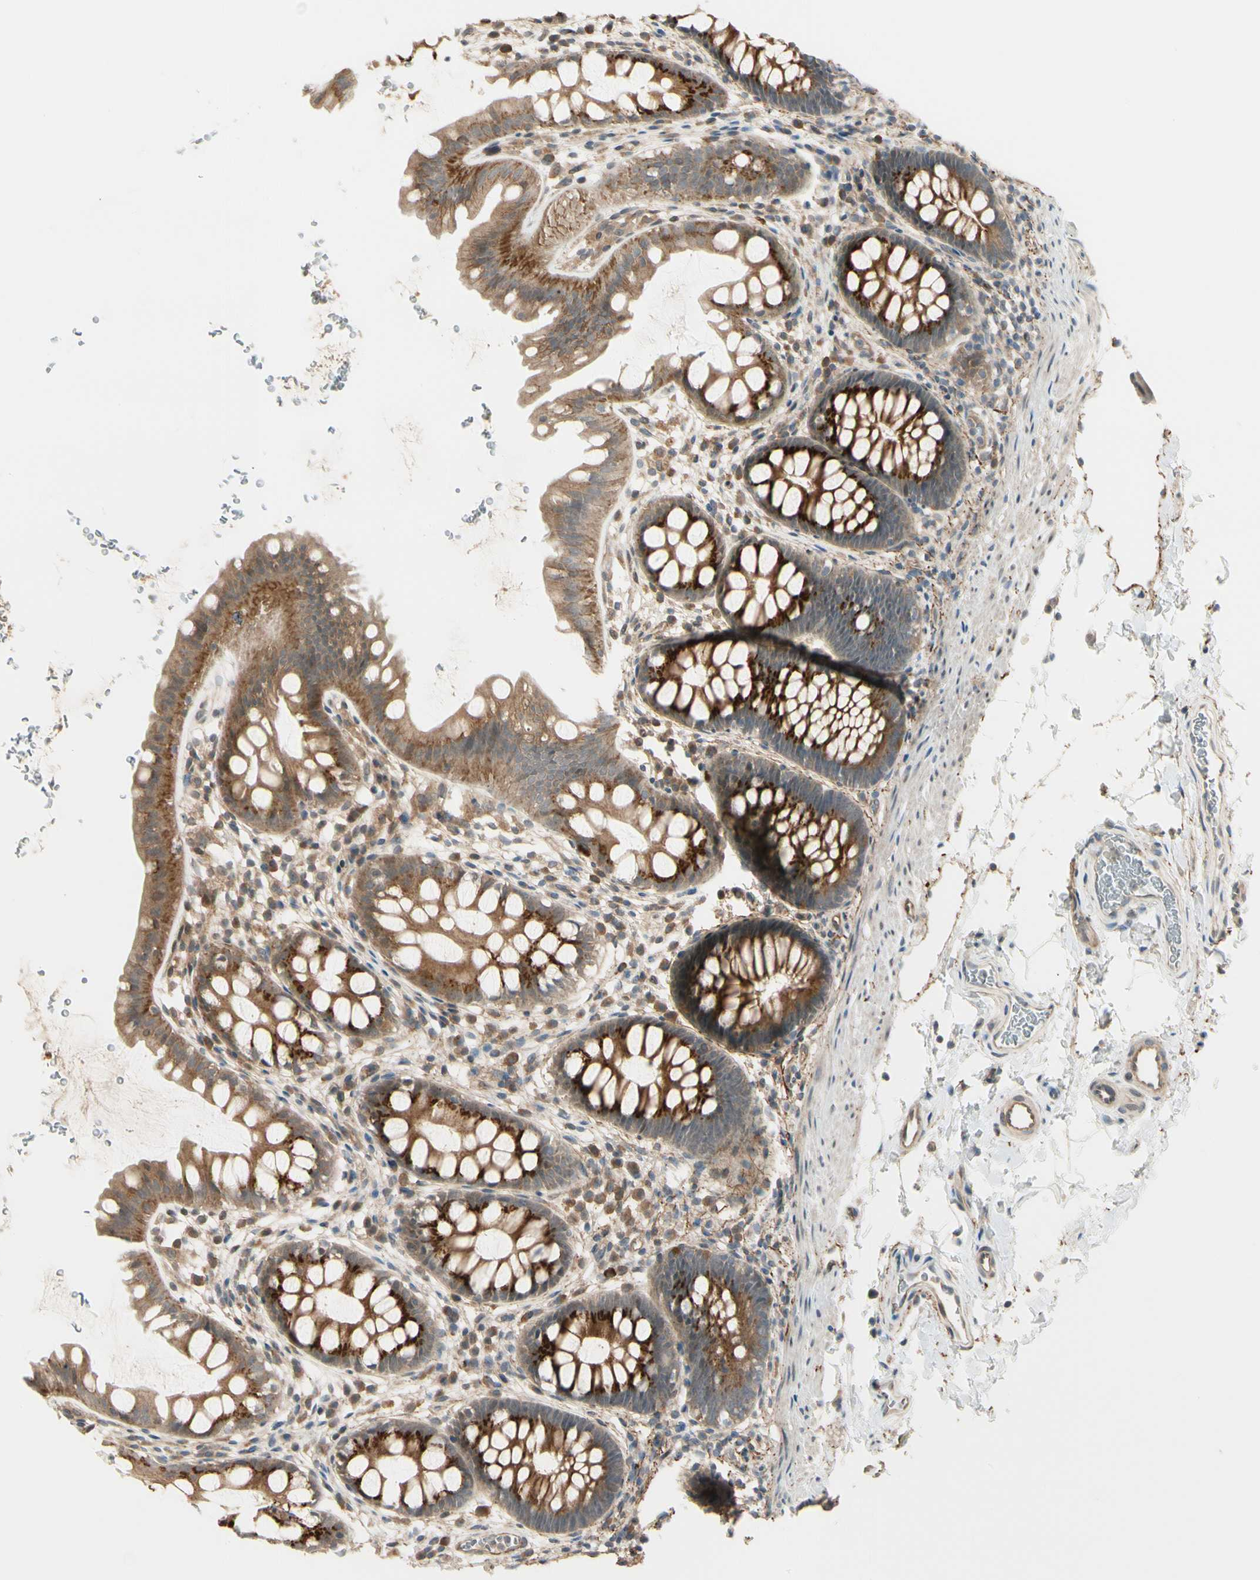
{"staining": {"intensity": "moderate", "quantity": ">75%", "location": "cytoplasmic/membranous"}, "tissue": "rectum", "cell_type": "Glandular cells", "image_type": "normal", "snomed": [{"axis": "morphology", "description": "Normal tissue, NOS"}, {"axis": "topography", "description": "Rectum"}], "caption": "A photomicrograph of human rectum stained for a protein shows moderate cytoplasmic/membranous brown staining in glandular cells.", "gene": "F2R", "patient": {"sex": "female", "age": 24}}